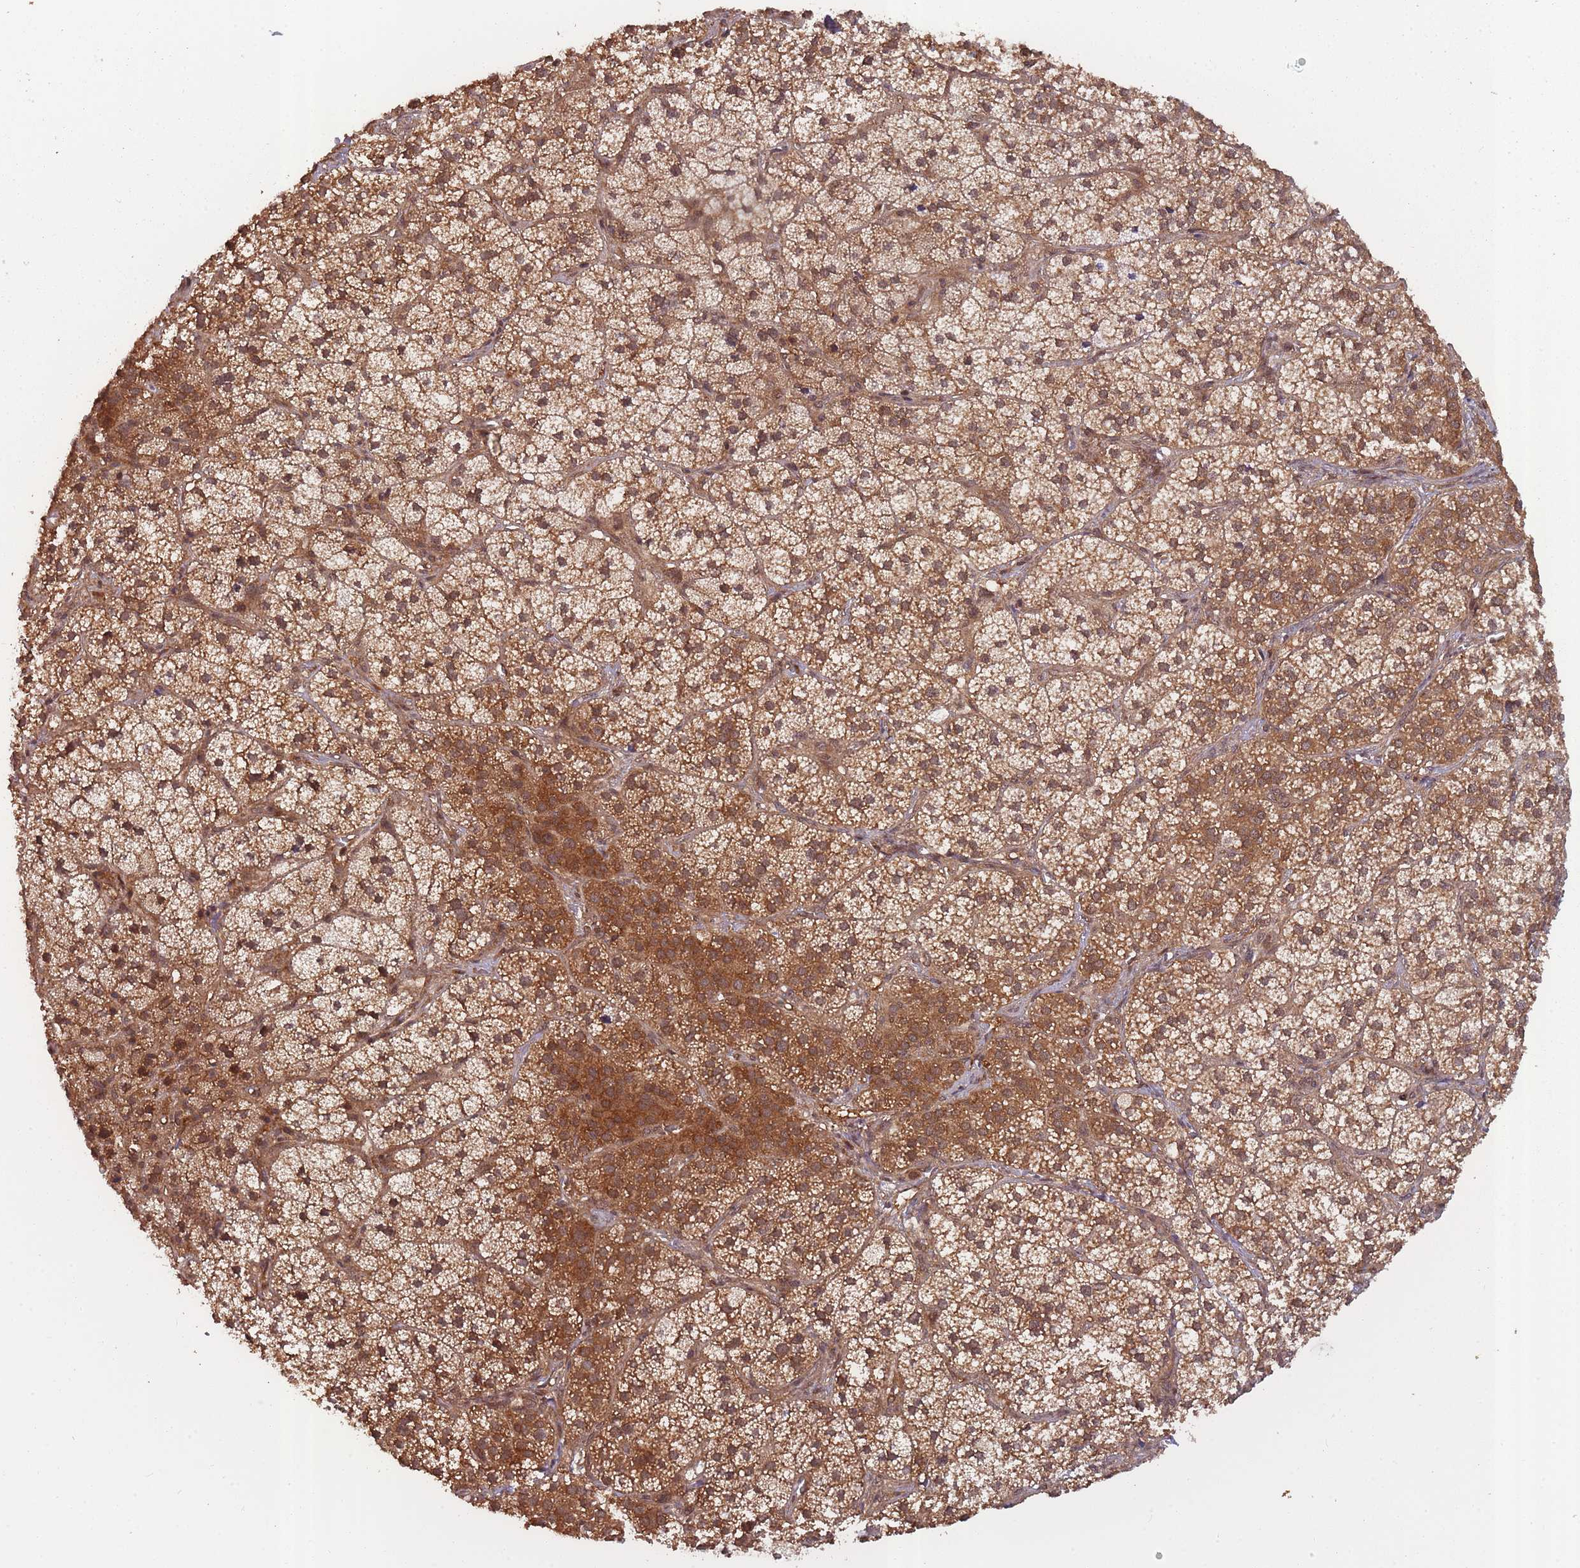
{"staining": {"intensity": "strong", "quantity": ">75%", "location": "cytoplasmic/membranous,nuclear"}, "tissue": "adrenal gland", "cell_type": "Glandular cells", "image_type": "normal", "snomed": [{"axis": "morphology", "description": "Normal tissue, NOS"}, {"axis": "topography", "description": "Adrenal gland"}], "caption": "Human adrenal gland stained with a brown dye displays strong cytoplasmic/membranous,nuclear positive positivity in approximately >75% of glandular cells.", "gene": "PPP6R3", "patient": {"sex": "female", "age": 58}}